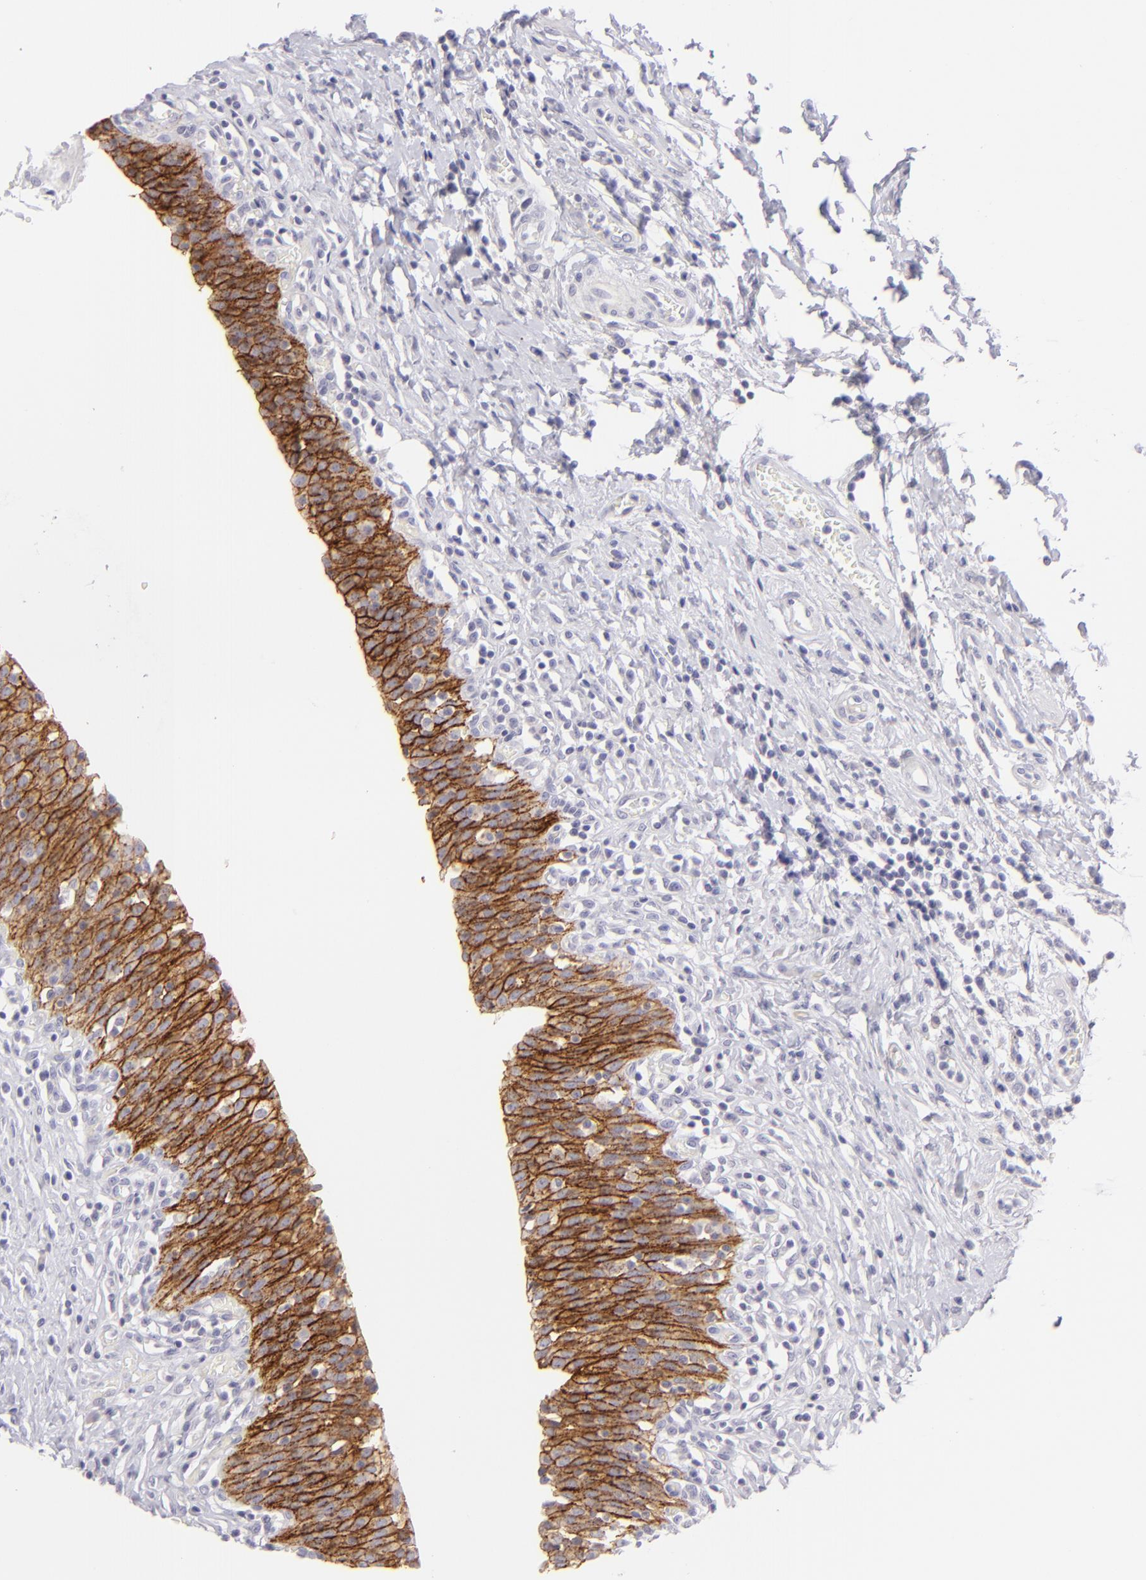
{"staining": {"intensity": "strong", "quantity": ">75%", "location": "cytoplasmic/membranous"}, "tissue": "urinary bladder", "cell_type": "Urothelial cells", "image_type": "normal", "snomed": [{"axis": "morphology", "description": "Normal tissue, NOS"}, {"axis": "topography", "description": "Urinary bladder"}], "caption": "IHC histopathology image of benign urinary bladder: human urinary bladder stained using immunohistochemistry displays high levels of strong protein expression localized specifically in the cytoplasmic/membranous of urothelial cells, appearing as a cytoplasmic/membranous brown color.", "gene": "CLDN4", "patient": {"sex": "male", "age": 51}}